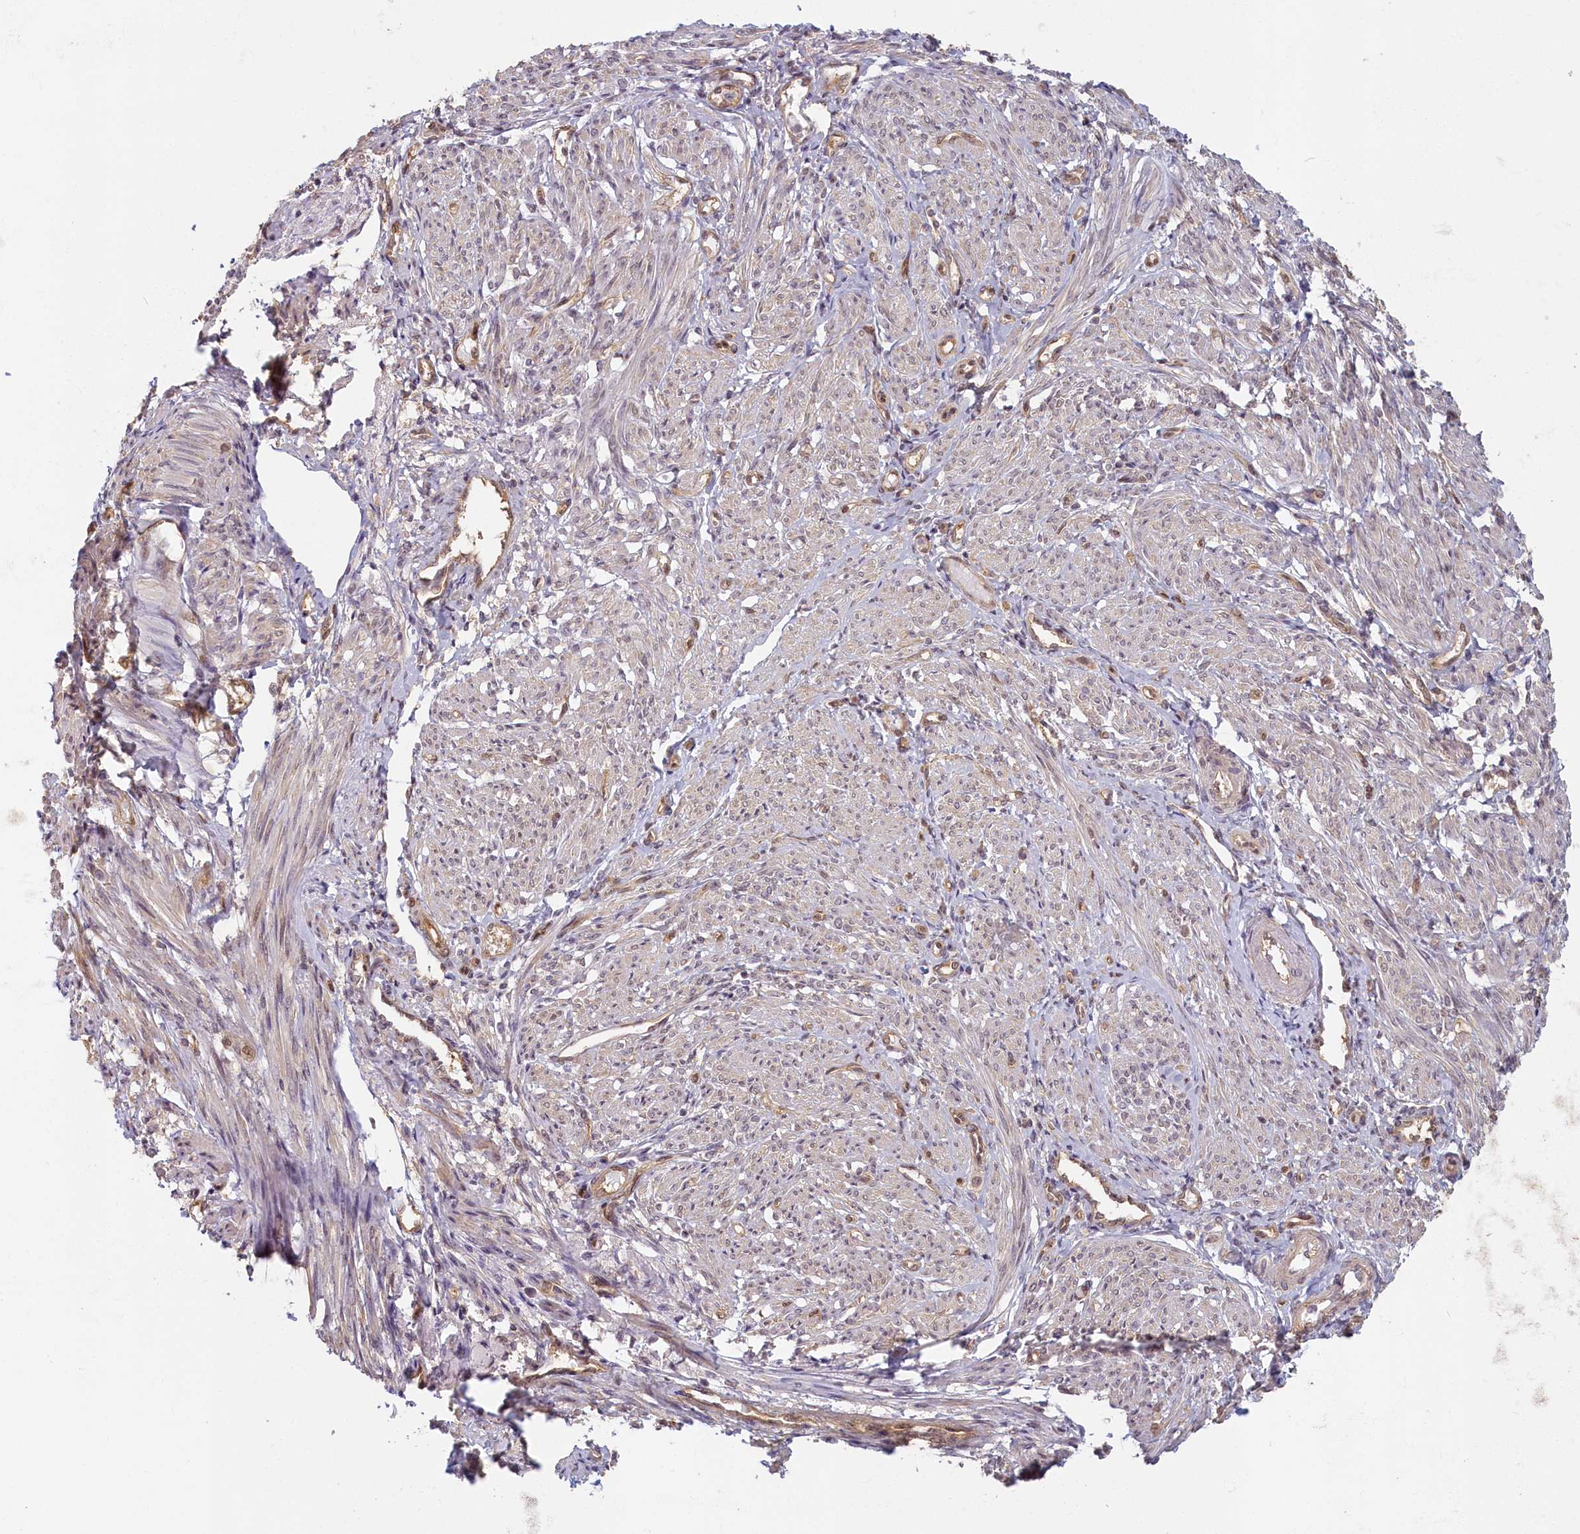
{"staining": {"intensity": "moderate", "quantity": "25%-75%", "location": "cytoplasmic/membranous,nuclear"}, "tissue": "smooth muscle", "cell_type": "Smooth muscle cells", "image_type": "normal", "snomed": [{"axis": "morphology", "description": "Normal tissue, NOS"}, {"axis": "topography", "description": "Smooth muscle"}], "caption": "Immunohistochemical staining of unremarkable human smooth muscle demonstrates 25%-75% levels of moderate cytoplasmic/membranous,nuclear protein staining in approximately 25%-75% of smooth muscle cells. The protein is shown in brown color, while the nuclei are stained blue.", "gene": "C19orf44", "patient": {"sex": "female", "age": 39}}